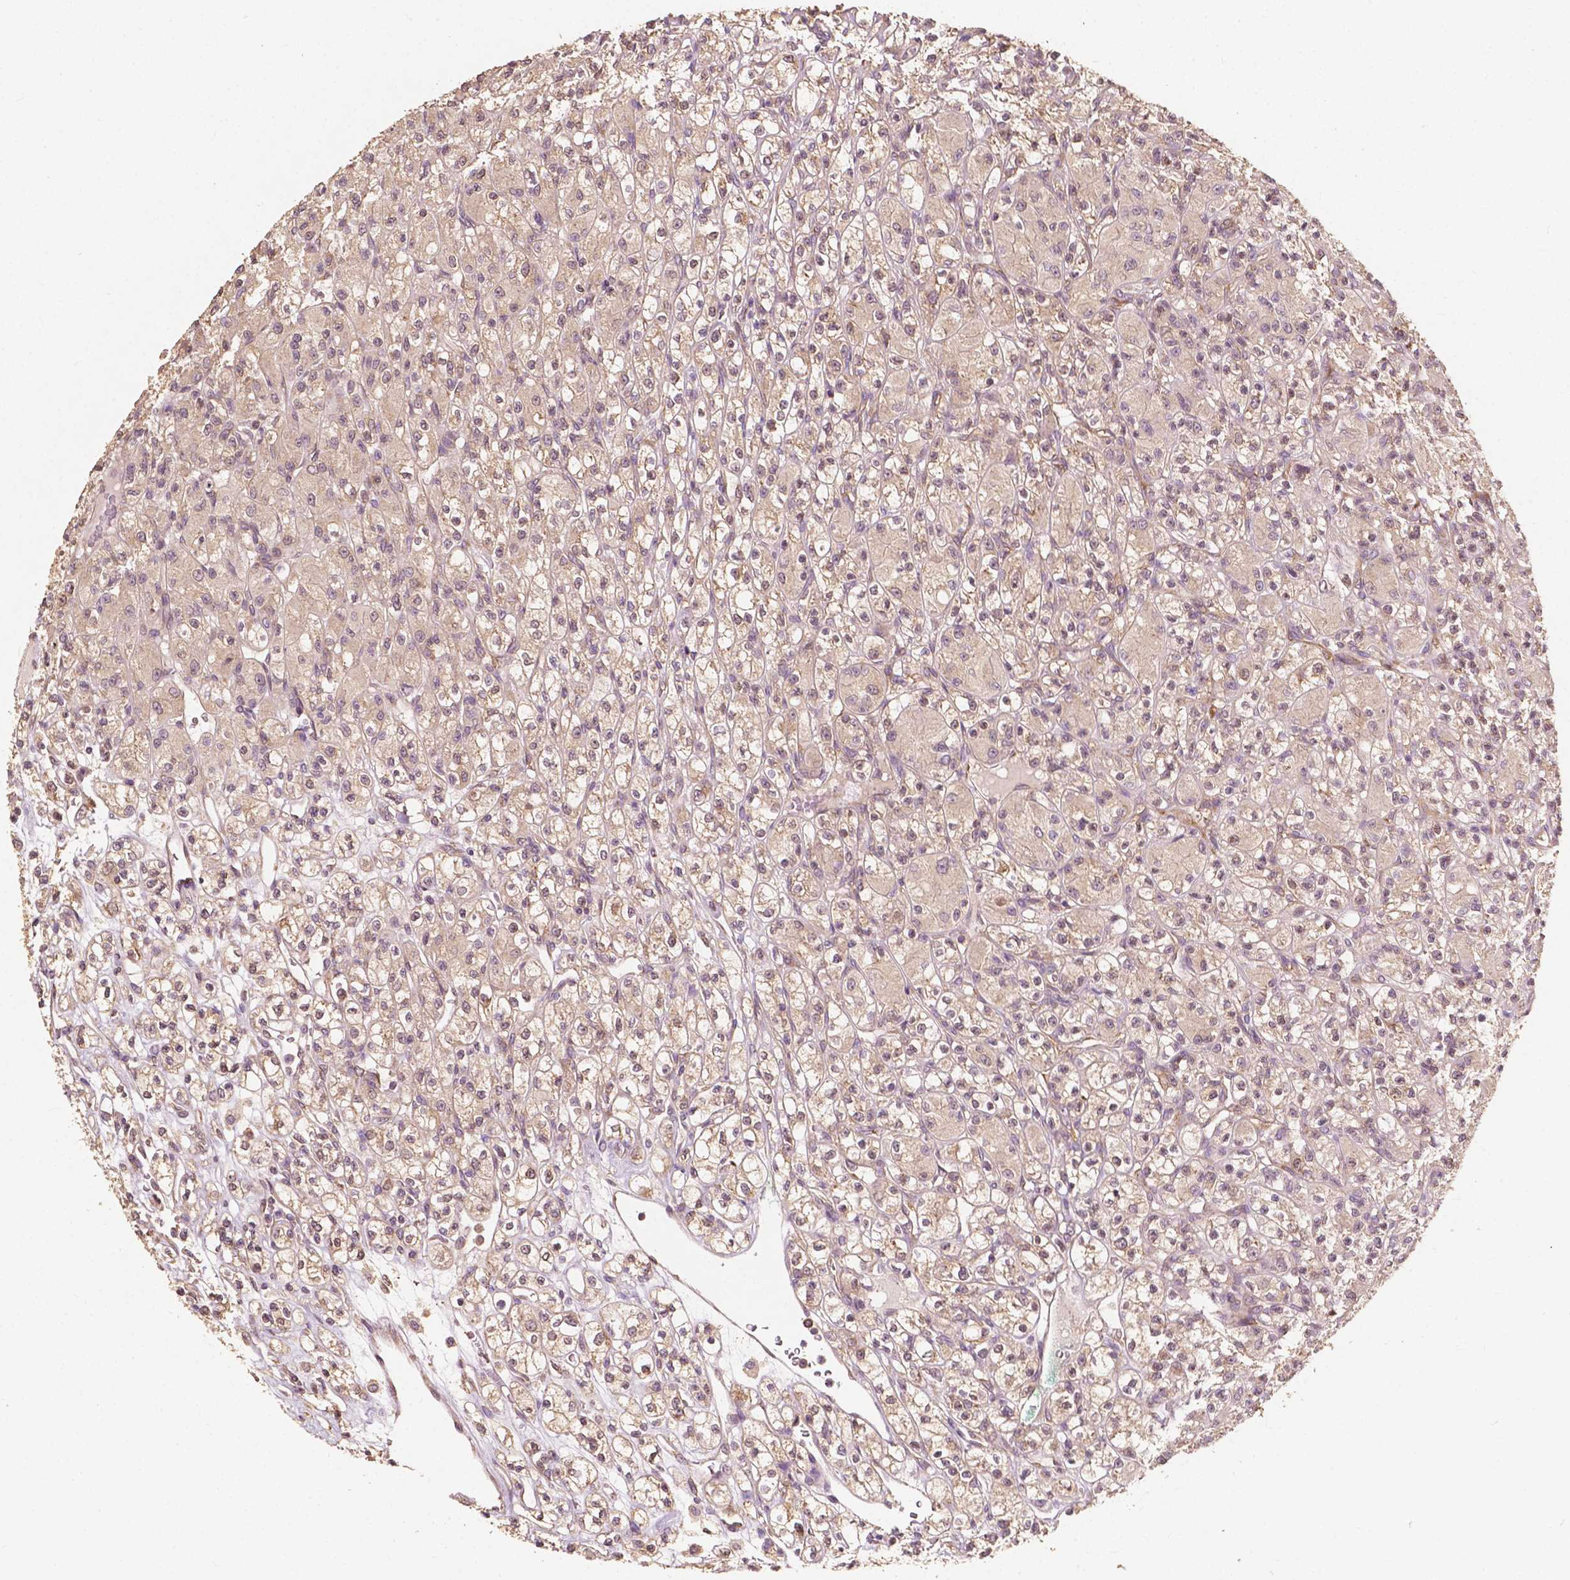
{"staining": {"intensity": "negative", "quantity": "none", "location": "none"}, "tissue": "renal cancer", "cell_type": "Tumor cells", "image_type": "cancer", "snomed": [{"axis": "morphology", "description": "Adenocarcinoma, NOS"}, {"axis": "topography", "description": "Kidney"}], "caption": "Photomicrograph shows no protein positivity in tumor cells of renal cancer tissue.", "gene": "G3BP1", "patient": {"sex": "female", "age": 70}}